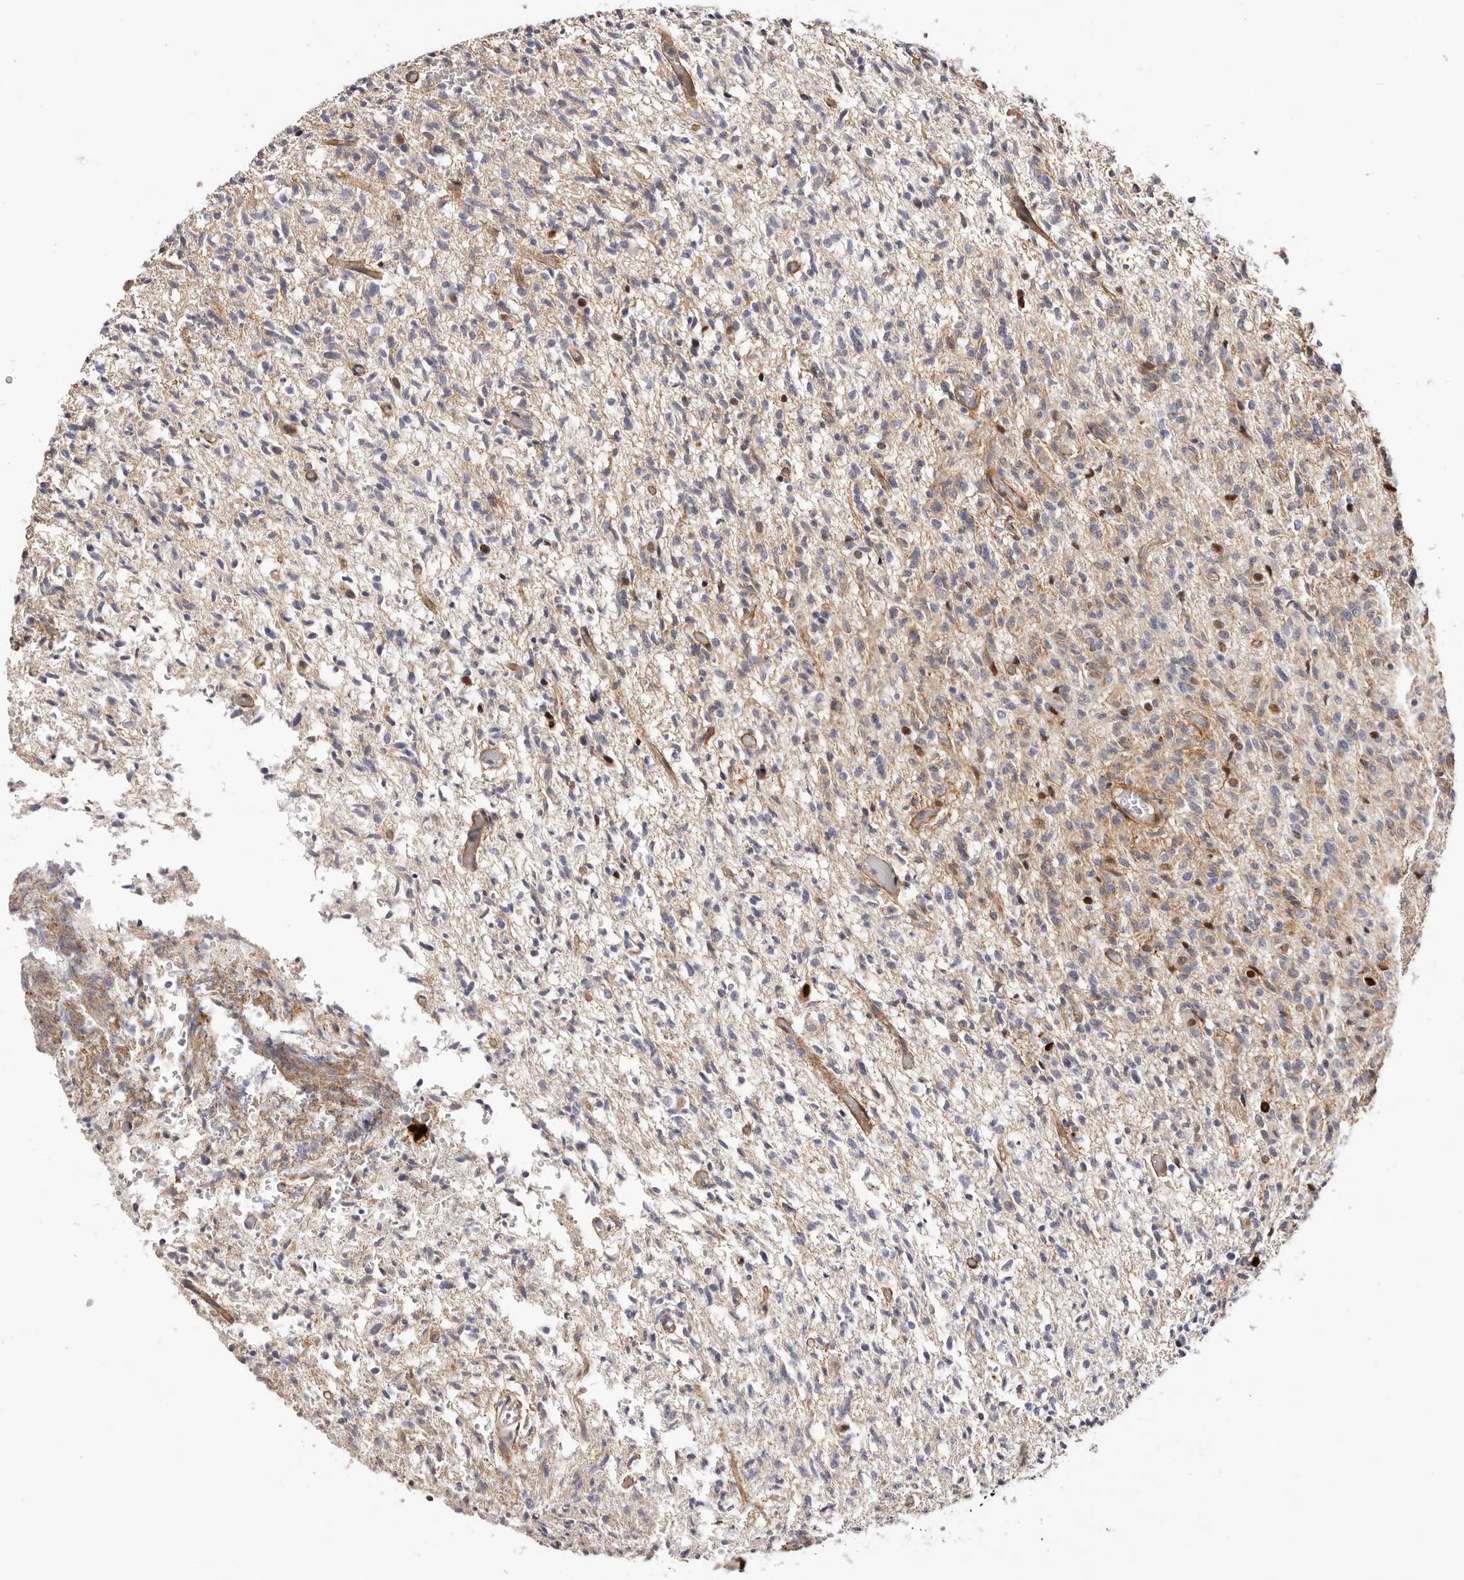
{"staining": {"intensity": "moderate", "quantity": "<25%", "location": "nuclear"}, "tissue": "glioma", "cell_type": "Tumor cells", "image_type": "cancer", "snomed": [{"axis": "morphology", "description": "Glioma, malignant, High grade"}, {"axis": "topography", "description": "Brain"}], "caption": "Tumor cells reveal moderate nuclear positivity in approximately <25% of cells in malignant glioma (high-grade). Using DAB (brown) and hematoxylin (blue) stains, captured at high magnification using brightfield microscopy.", "gene": "EPHX3", "patient": {"sex": "female", "age": 57}}